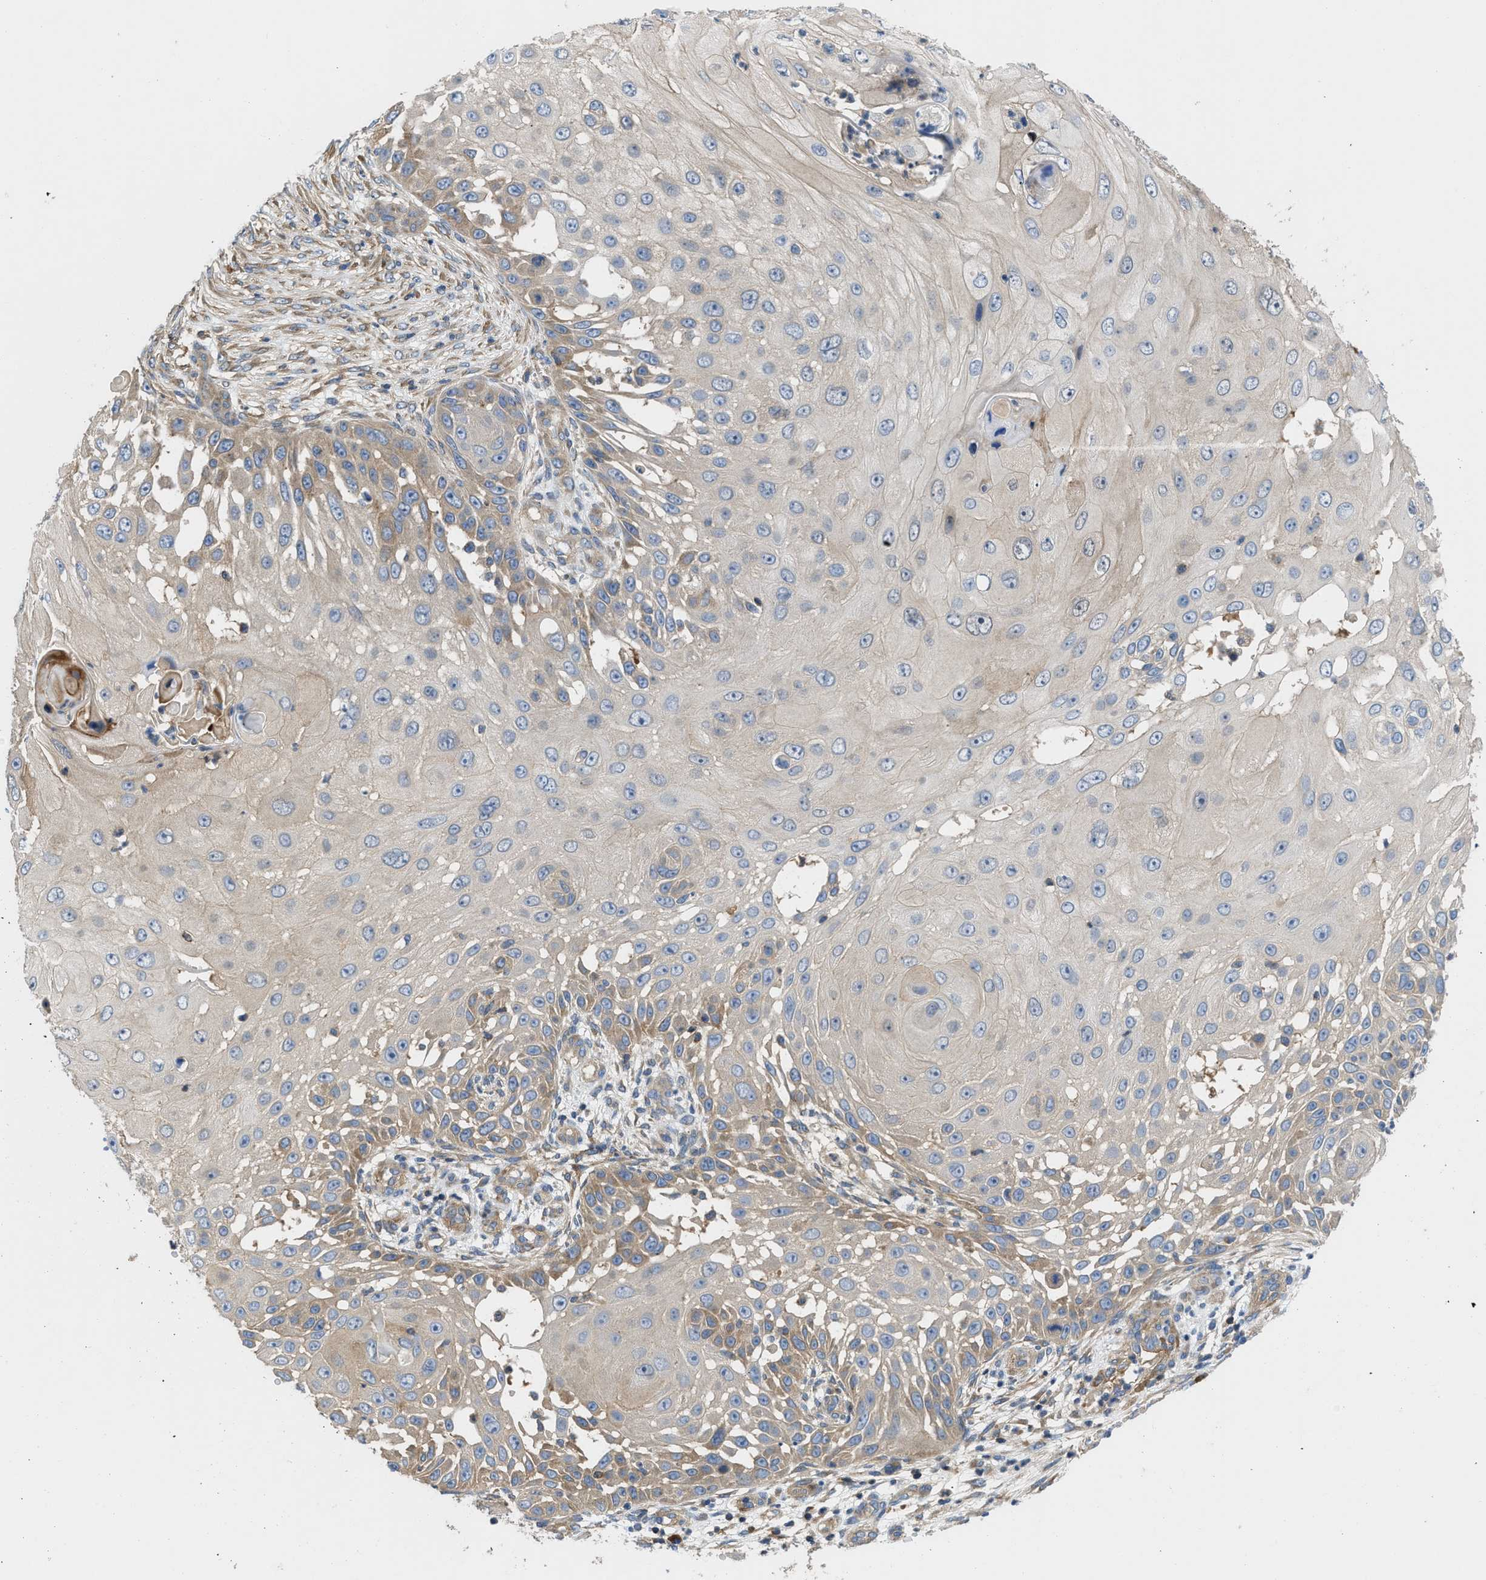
{"staining": {"intensity": "moderate", "quantity": "<25%", "location": "cytoplasmic/membranous"}, "tissue": "skin cancer", "cell_type": "Tumor cells", "image_type": "cancer", "snomed": [{"axis": "morphology", "description": "Squamous cell carcinoma, NOS"}, {"axis": "topography", "description": "Skin"}], "caption": "Tumor cells reveal low levels of moderate cytoplasmic/membranous expression in about <25% of cells in skin squamous cell carcinoma.", "gene": "CHKB", "patient": {"sex": "female", "age": 44}}